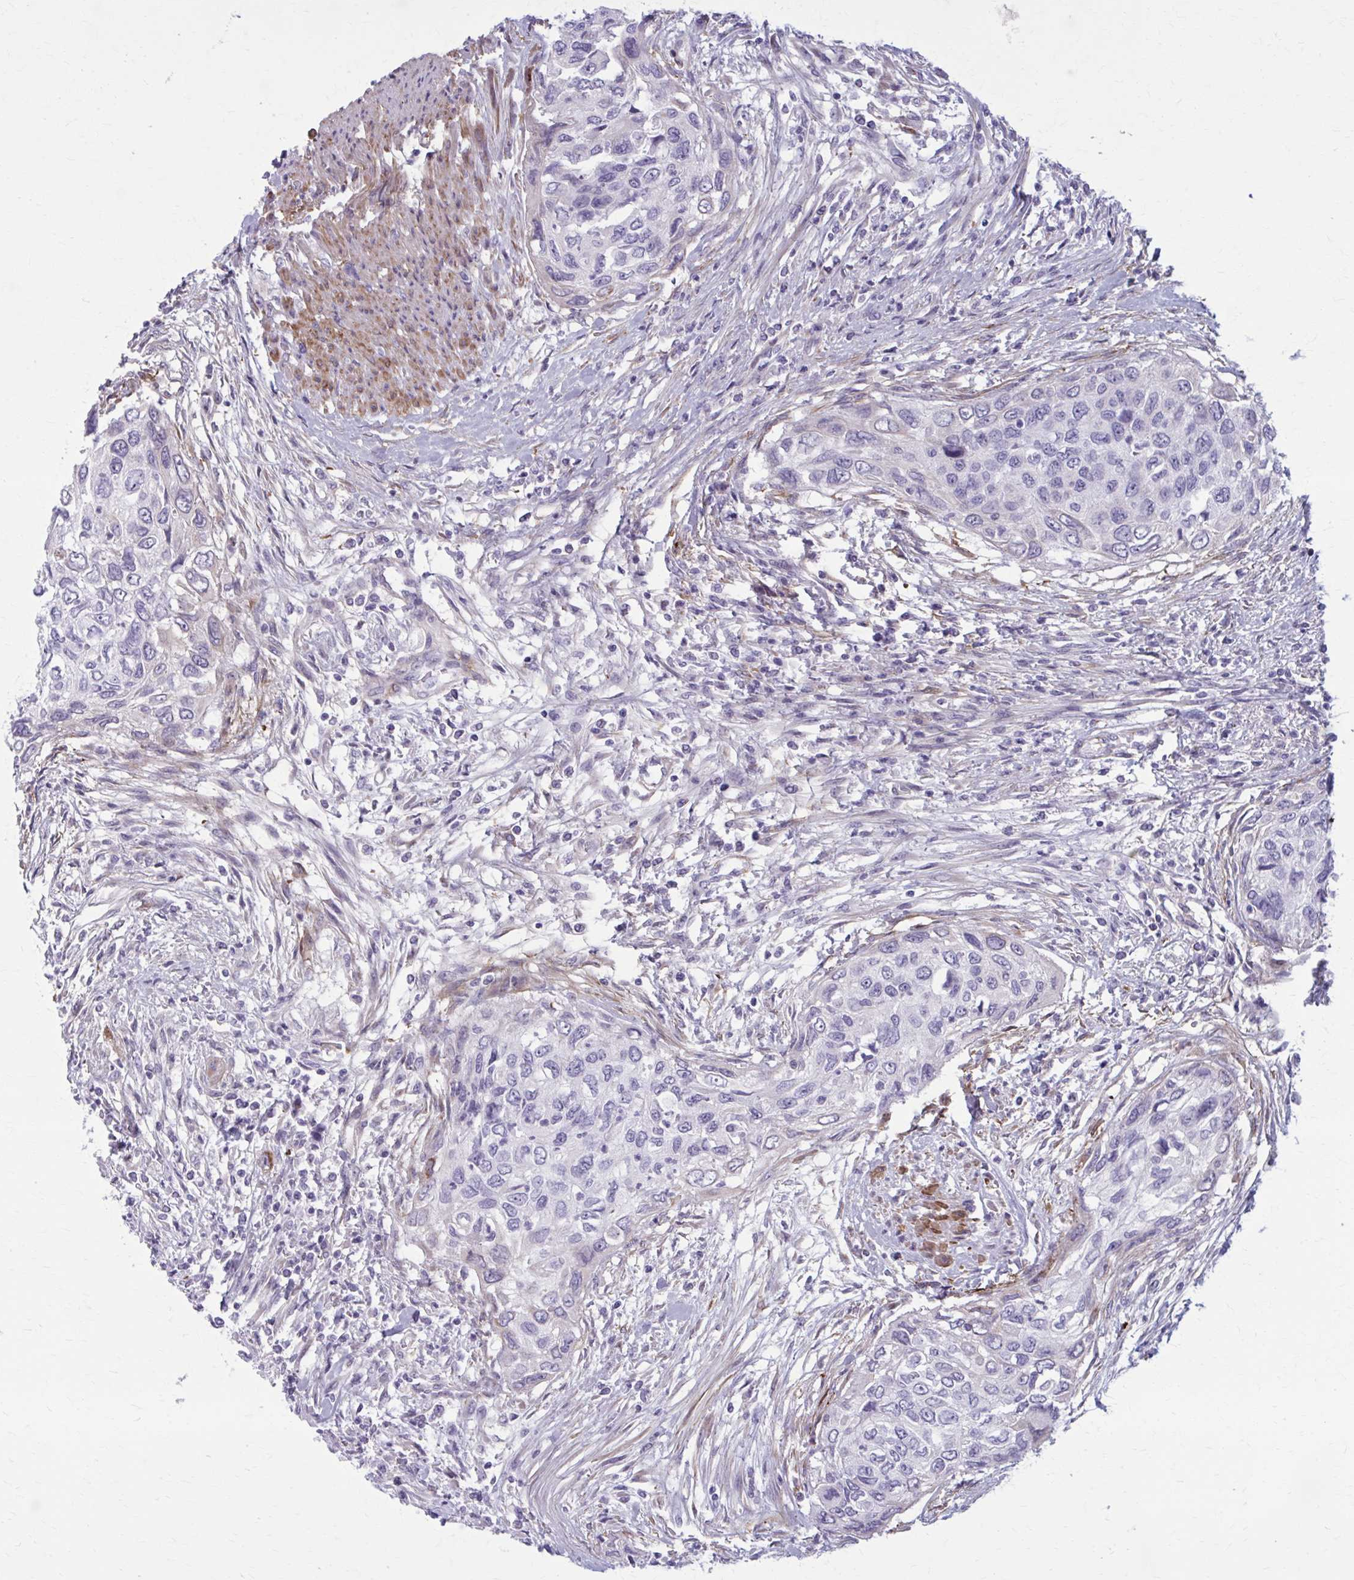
{"staining": {"intensity": "negative", "quantity": "none", "location": "none"}, "tissue": "urothelial cancer", "cell_type": "Tumor cells", "image_type": "cancer", "snomed": [{"axis": "morphology", "description": "Urothelial carcinoma, High grade"}, {"axis": "topography", "description": "Urinary bladder"}], "caption": "IHC photomicrograph of human urothelial cancer stained for a protein (brown), which displays no staining in tumor cells.", "gene": "AKAP12", "patient": {"sex": "female", "age": 60}}